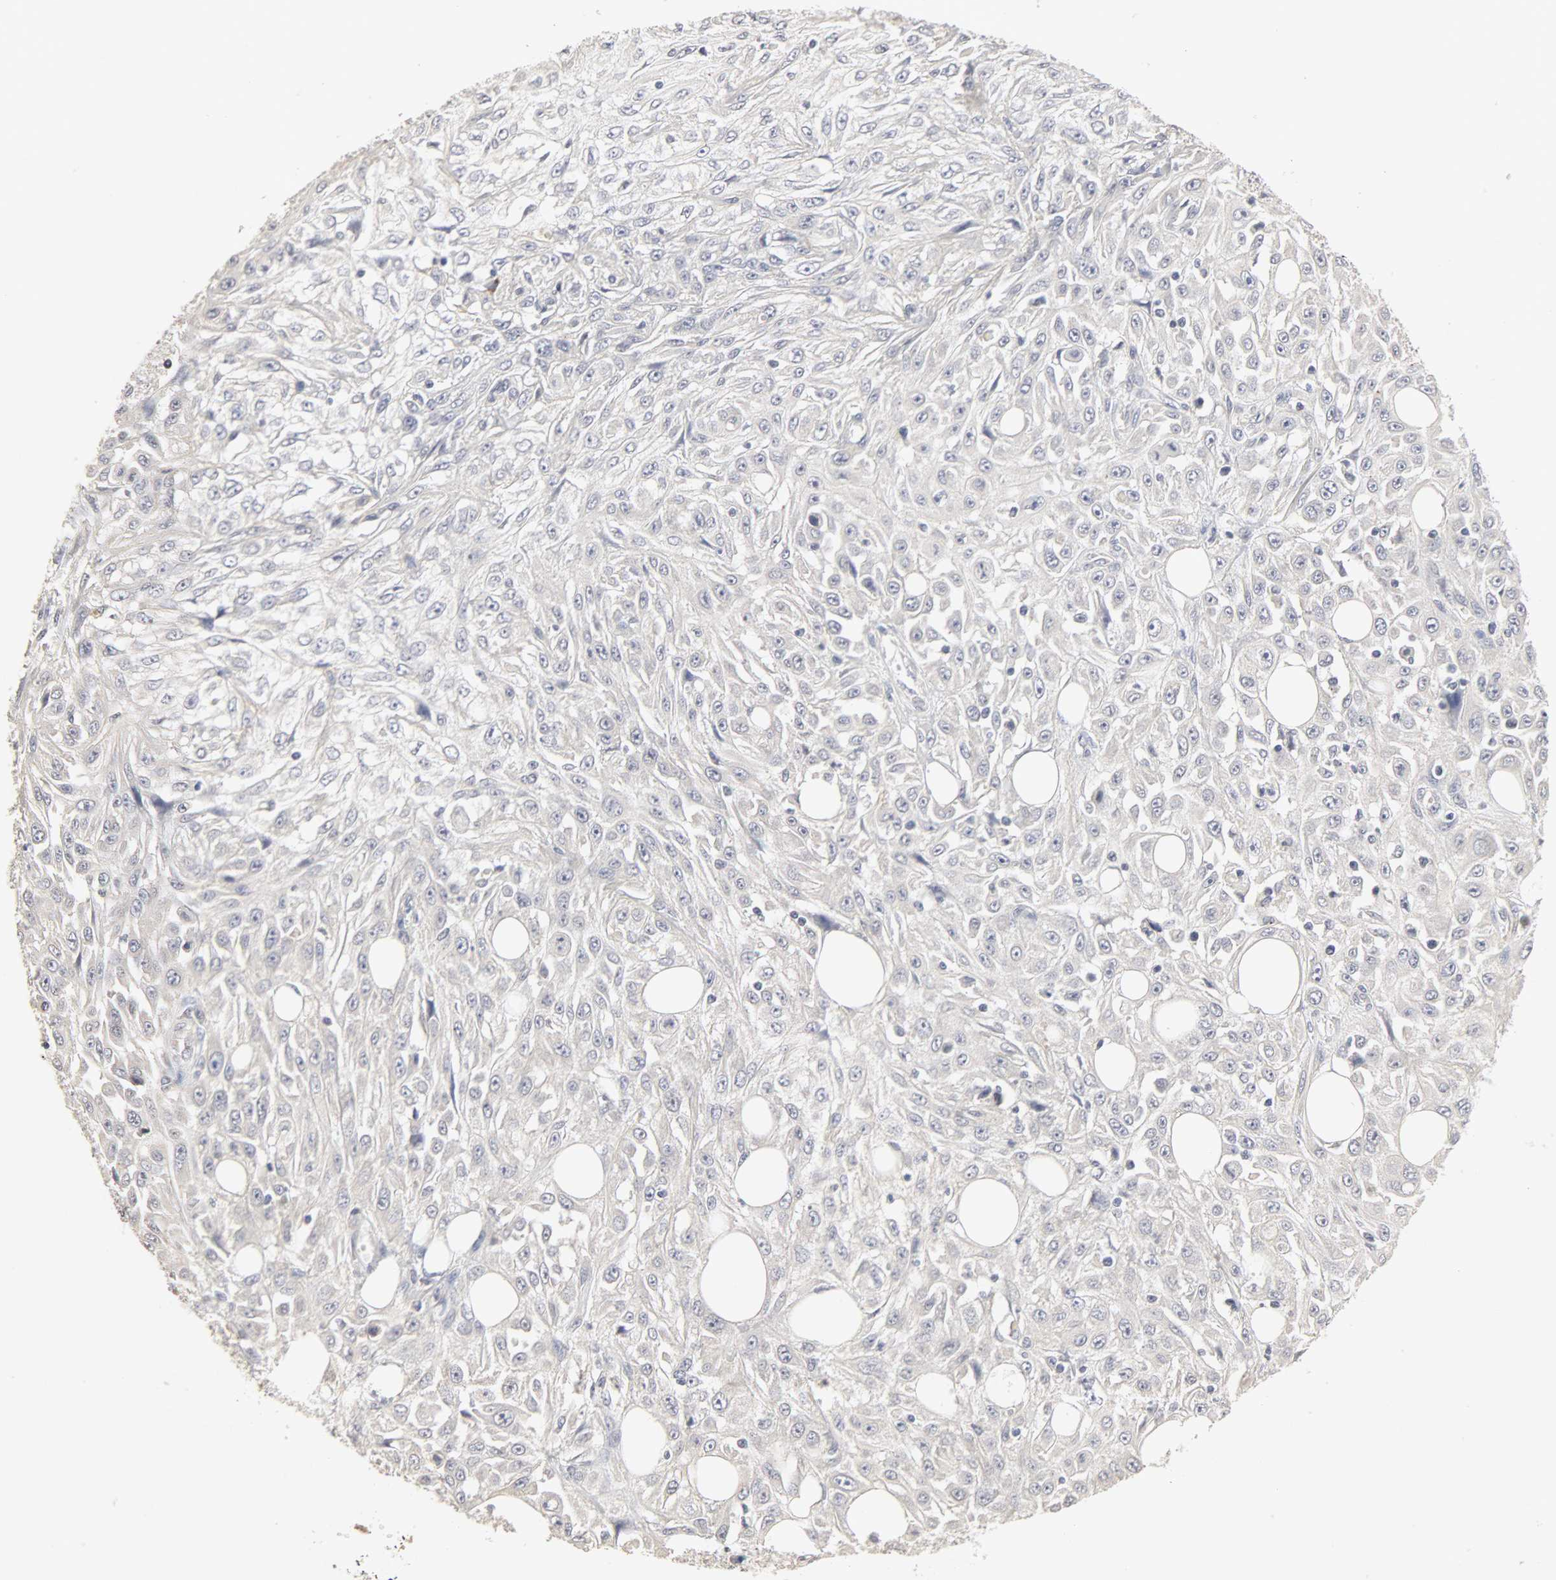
{"staining": {"intensity": "negative", "quantity": "none", "location": "none"}, "tissue": "skin cancer", "cell_type": "Tumor cells", "image_type": "cancer", "snomed": [{"axis": "morphology", "description": "Squamous cell carcinoma, NOS"}, {"axis": "topography", "description": "Skin"}], "caption": "Tumor cells are negative for protein expression in human squamous cell carcinoma (skin). (Stains: DAB (3,3'-diaminobenzidine) immunohistochemistry (IHC) with hematoxylin counter stain, Microscopy: brightfield microscopy at high magnification).", "gene": "SLC10A2", "patient": {"sex": "male", "age": 75}}